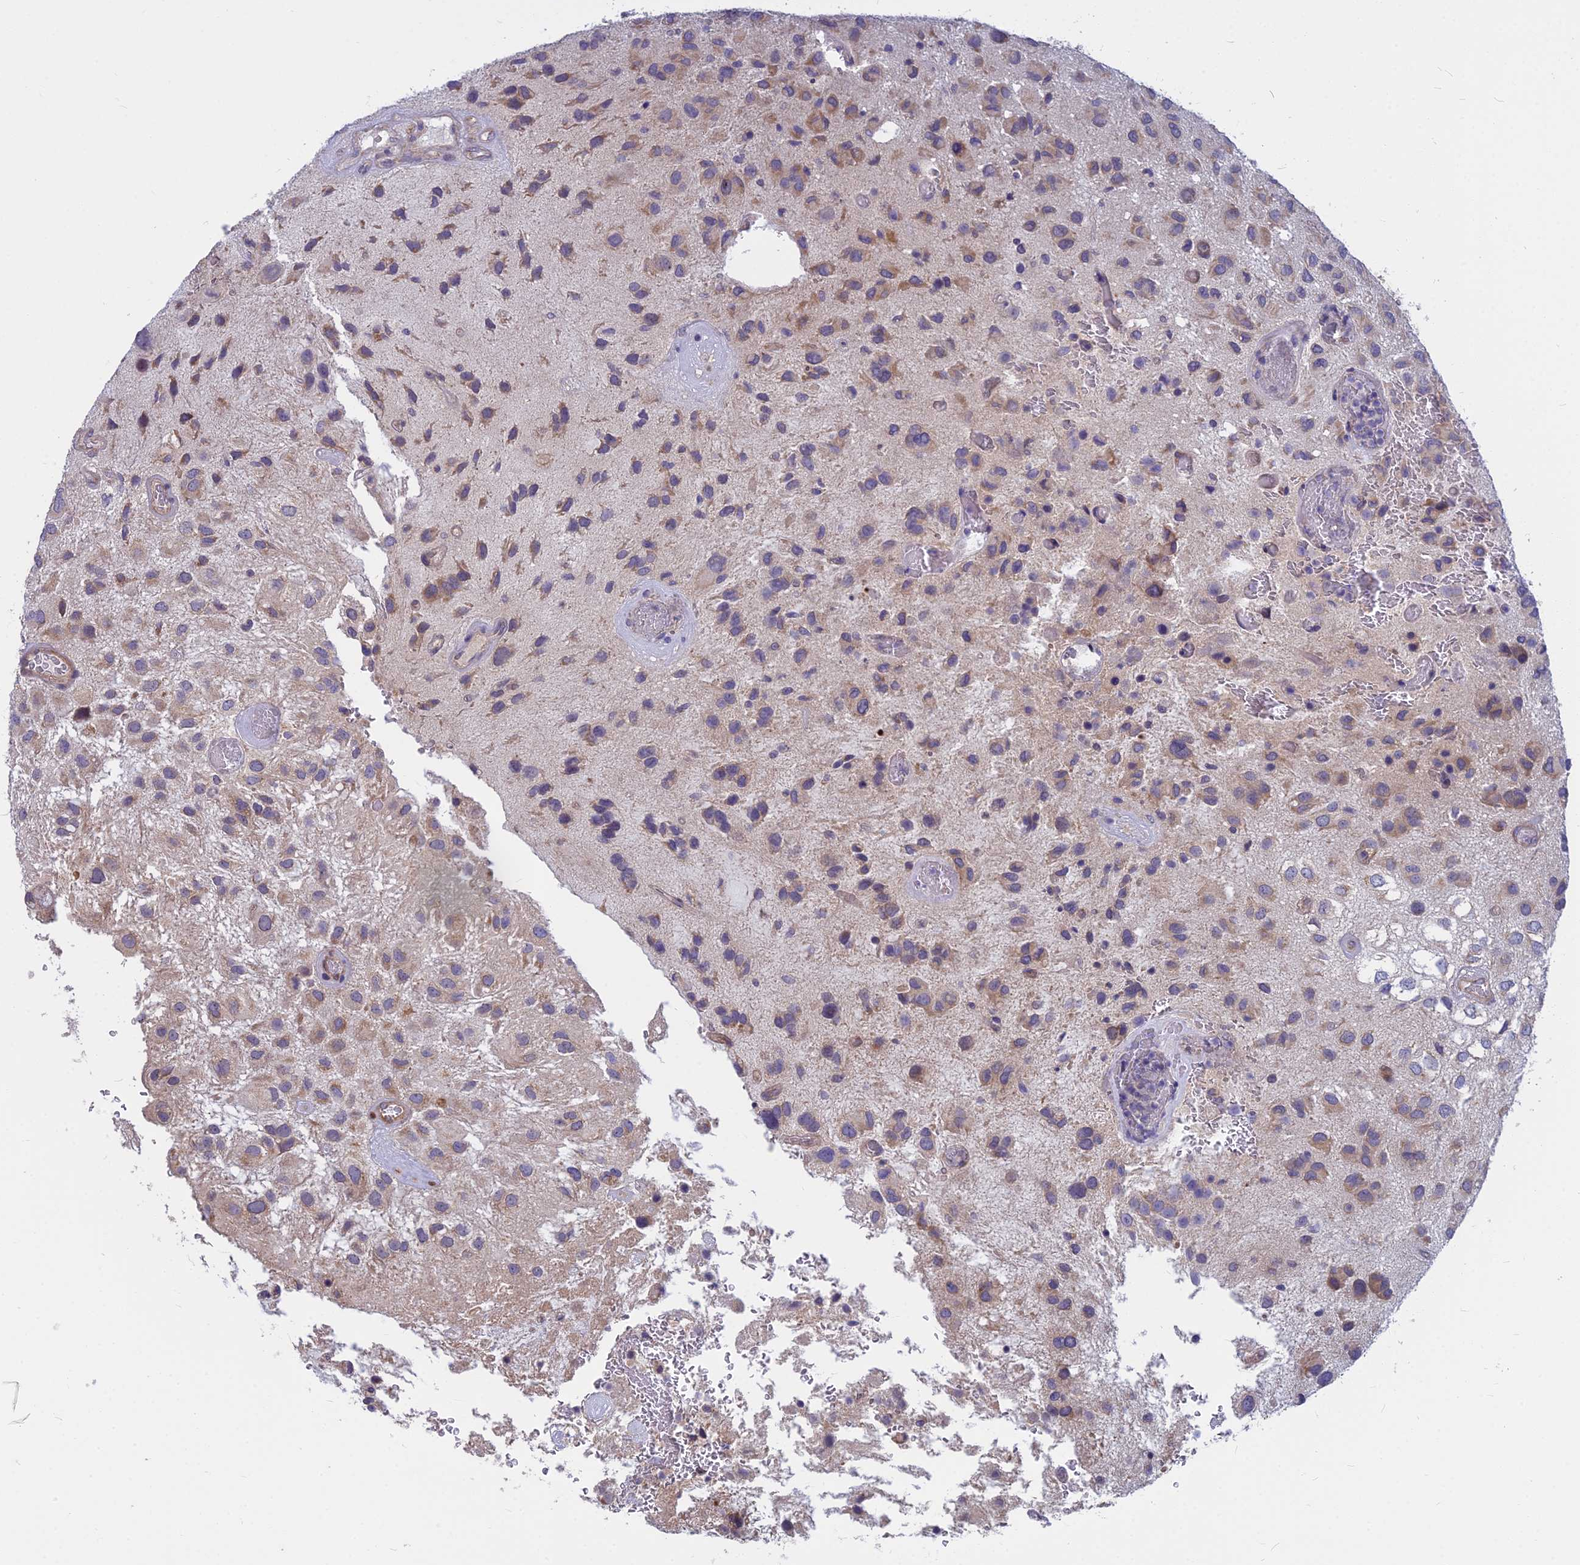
{"staining": {"intensity": "weak", "quantity": "25%-75%", "location": "cytoplasmic/membranous"}, "tissue": "glioma", "cell_type": "Tumor cells", "image_type": "cancer", "snomed": [{"axis": "morphology", "description": "Glioma, malignant, Low grade"}, {"axis": "topography", "description": "Brain"}], "caption": "Immunohistochemical staining of glioma displays low levels of weak cytoplasmic/membranous positivity in approximately 25%-75% of tumor cells.", "gene": "COX20", "patient": {"sex": "male", "age": 66}}